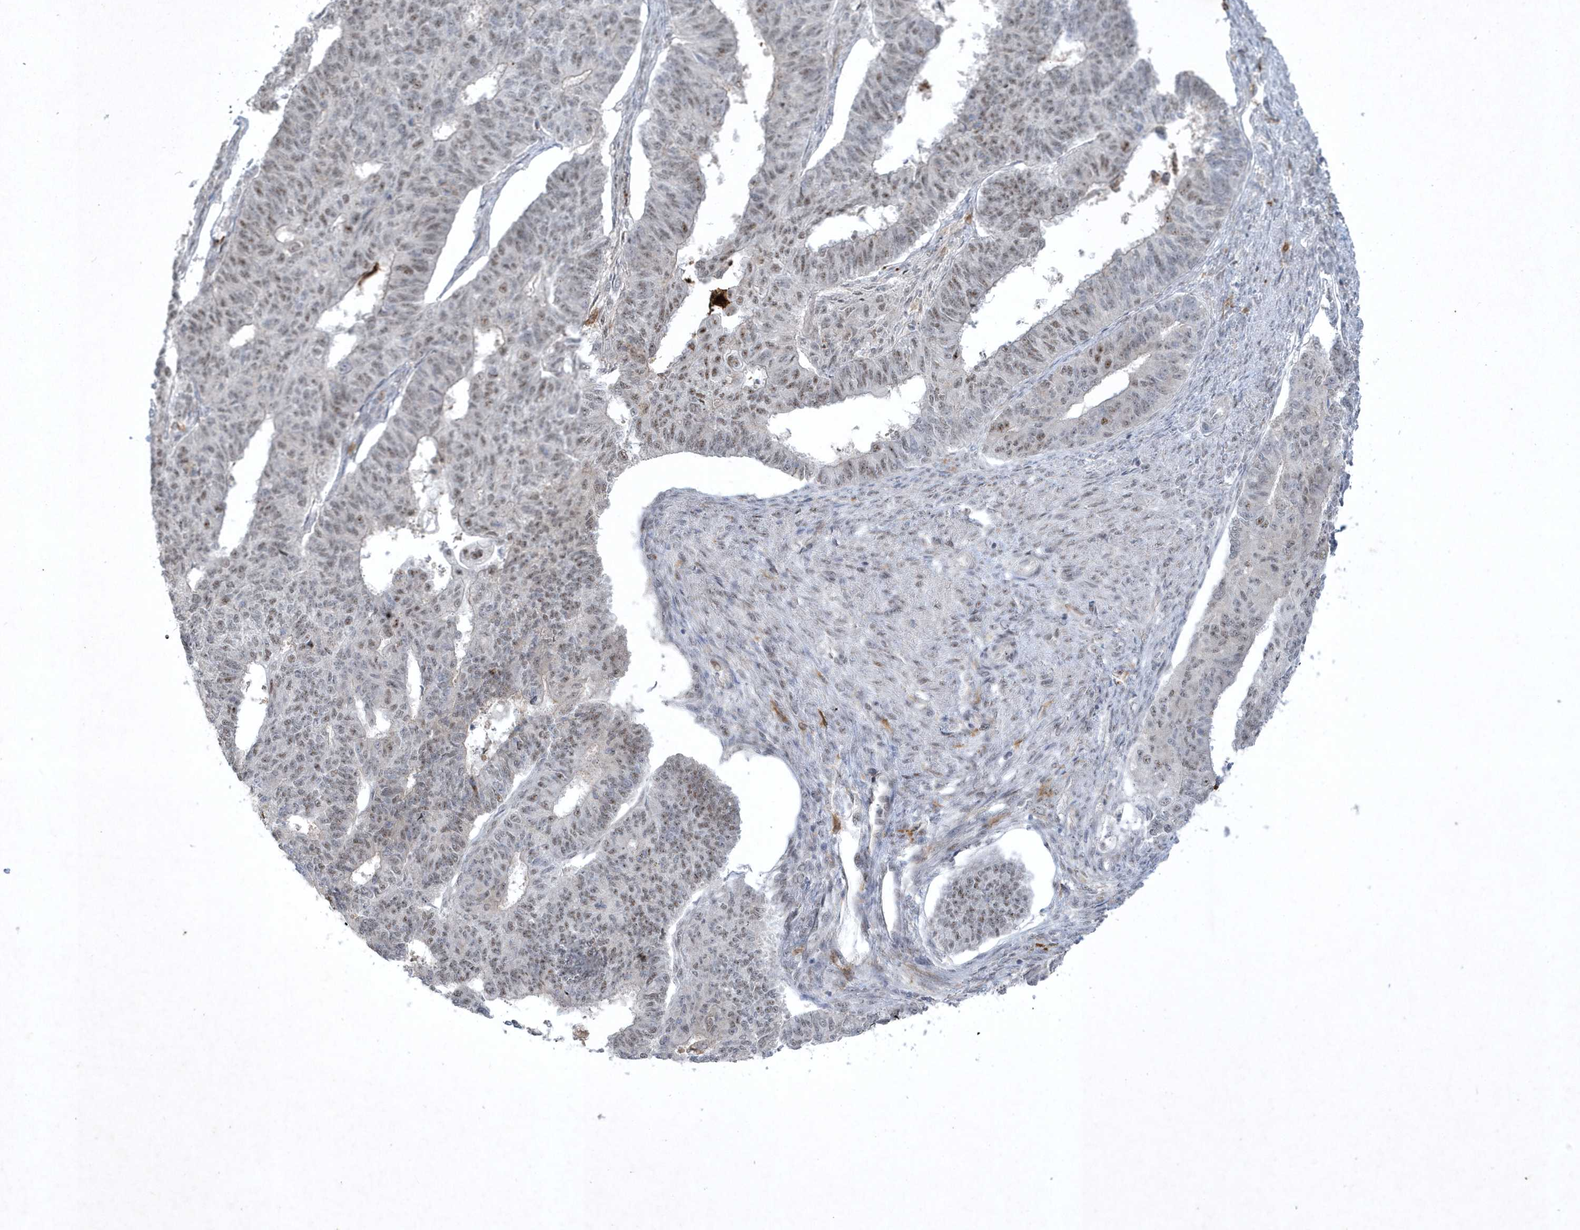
{"staining": {"intensity": "weak", "quantity": ">75%", "location": "nuclear"}, "tissue": "endometrial cancer", "cell_type": "Tumor cells", "image_type": "cancer", "snomed": [{"axis": "morphology", "description": "Adenocarcinoma, NOS"}, {"axis": "topography", "description": "Endometrium"}], "caption": "DAB immunohistochemical staining of human endometrial adenocarcinoma shows weak nuclear protein expression in approximately >75% of tumor cells.", "gene": "THG1L", "patient": {"sex": "female", "age": 32}}